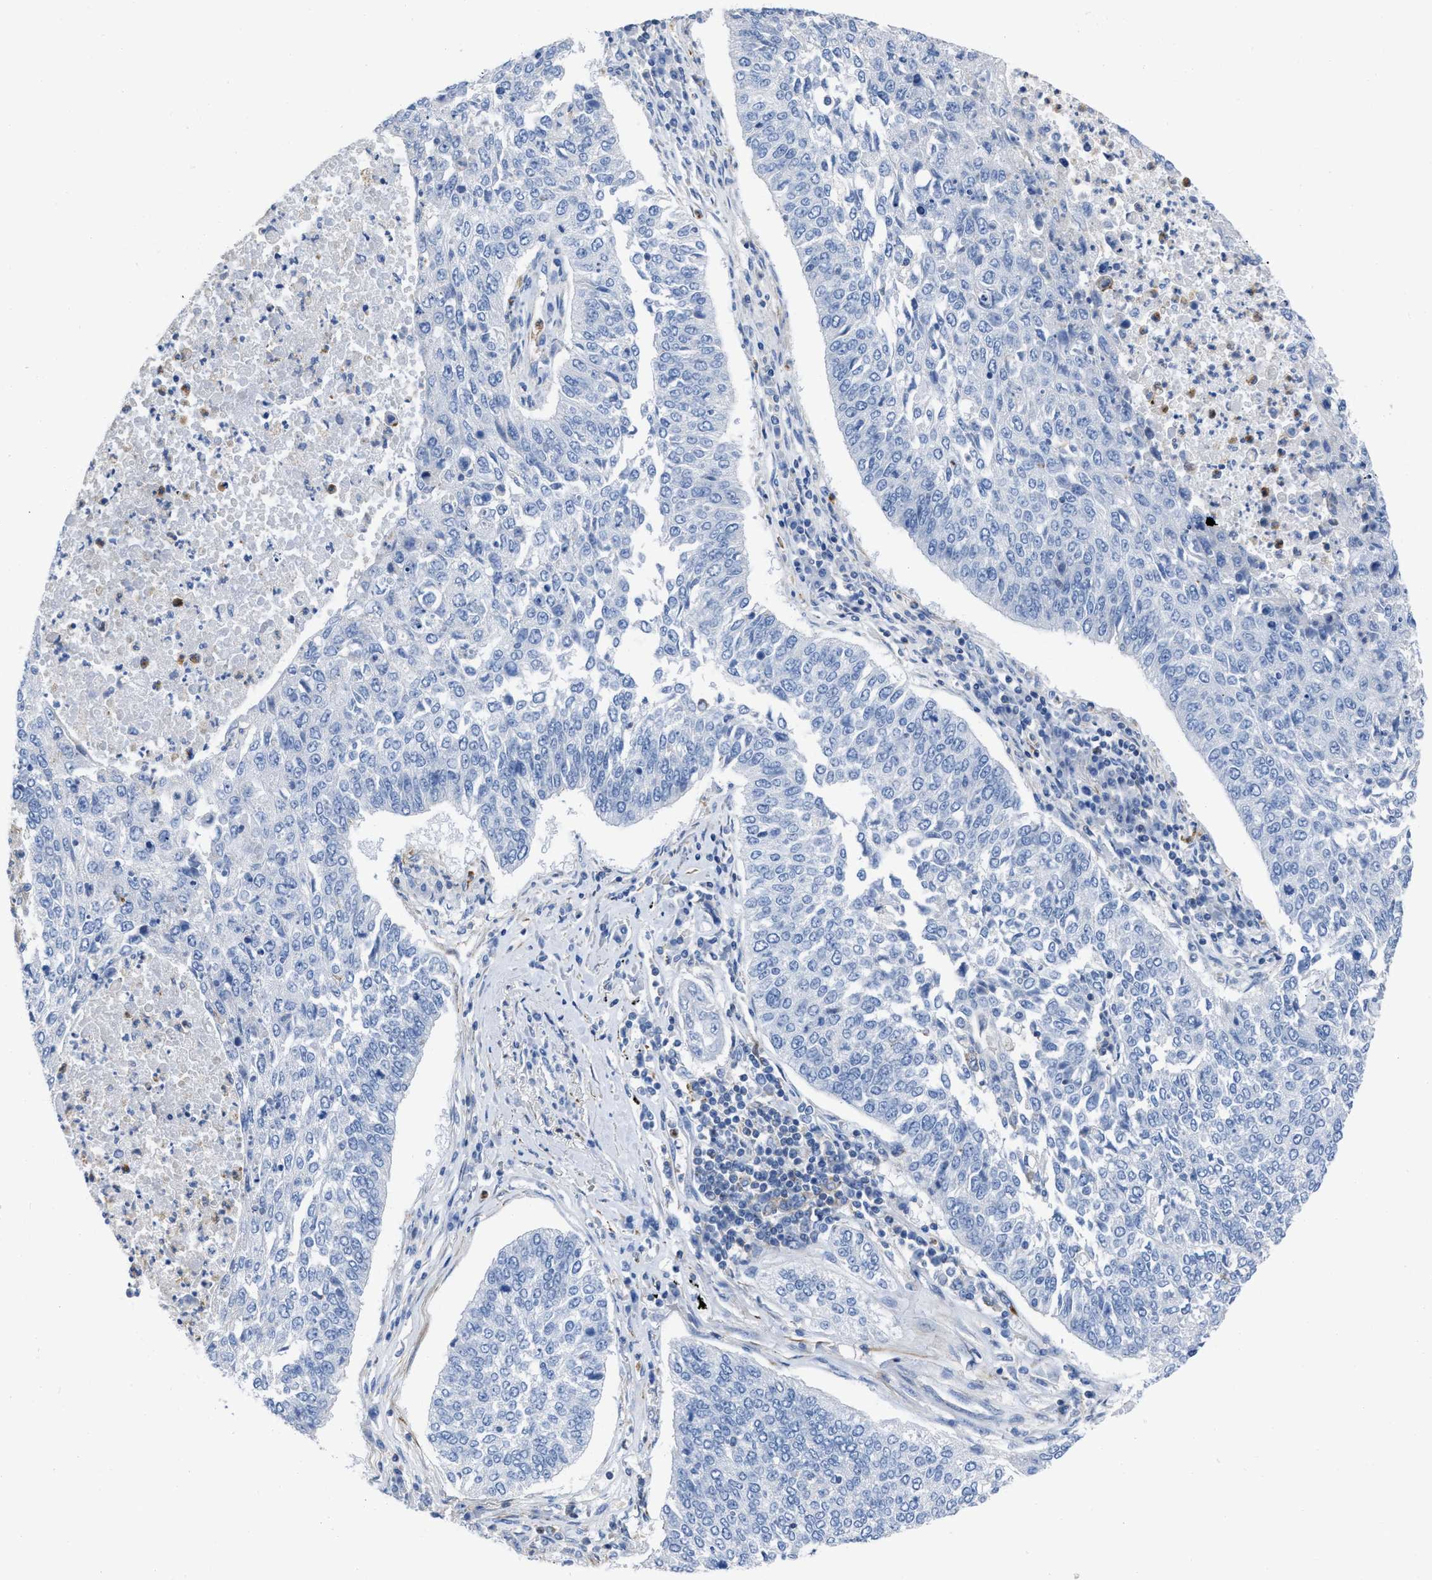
{"staining": {"intensity": "negative", "quantity": "none", "location": "none"}, "tissue": "lung cancer", "cell_type": "Tumor cells", "image_type": "cancer", "snomed": [{"axis": "morphology", "description": "Normal tissue, NOS"}, {"axis": "morphology", "description": "Squamous cell carcinoma, NOS"}, {"axis": "topography", "description": "Cartilage tissue"}, {"axis": "topography", "description": "Bronchus"}, {"axis": "topography", "description": "Lung"}], "caption": "An immunohistochemistry micrograph of squamous cell carcinoma (lung) is shown. There is no staining in tumor cells of squamous cell carcinoma (lung).", "gene": "PRMT2", "patient": {"sex": "female", "age": 49}}